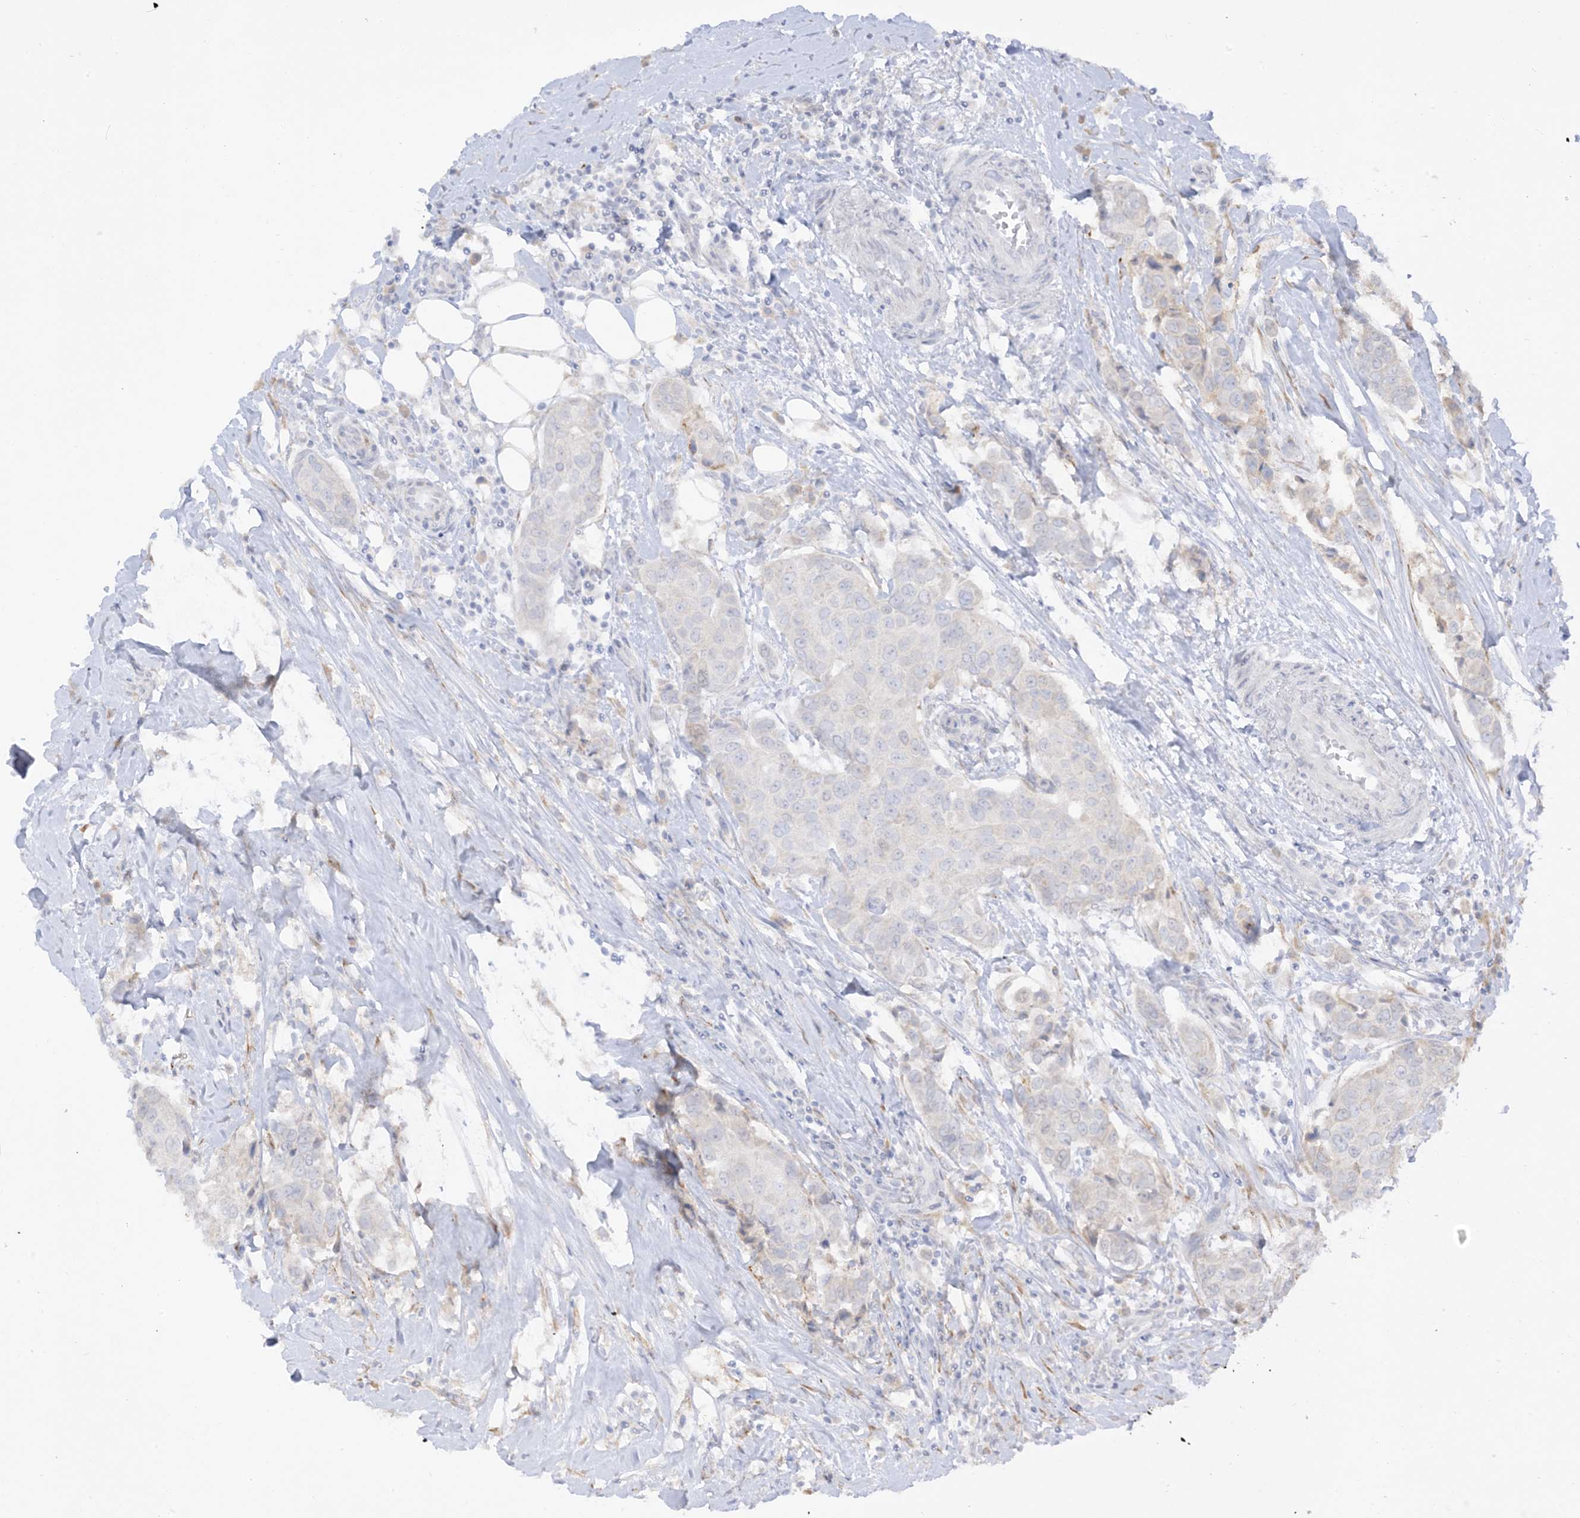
{"staining": {"intensity": "negative", "quantity": "none", "location": "none"}, "tissue": "breast cancer", "cell_type": "Tumor cells", "image_type": "cancer", "snomed": [{"axis": "morphology", "description": "Duct carcinoma"}, {"axis": "topography", "description": "Breast"}], "caption": "The histopathology image demonstrates no significant positivity in tumor cells of breast cancer.", "gene": "LOXL3", "patient": {"sex": "female", "age": 80}}